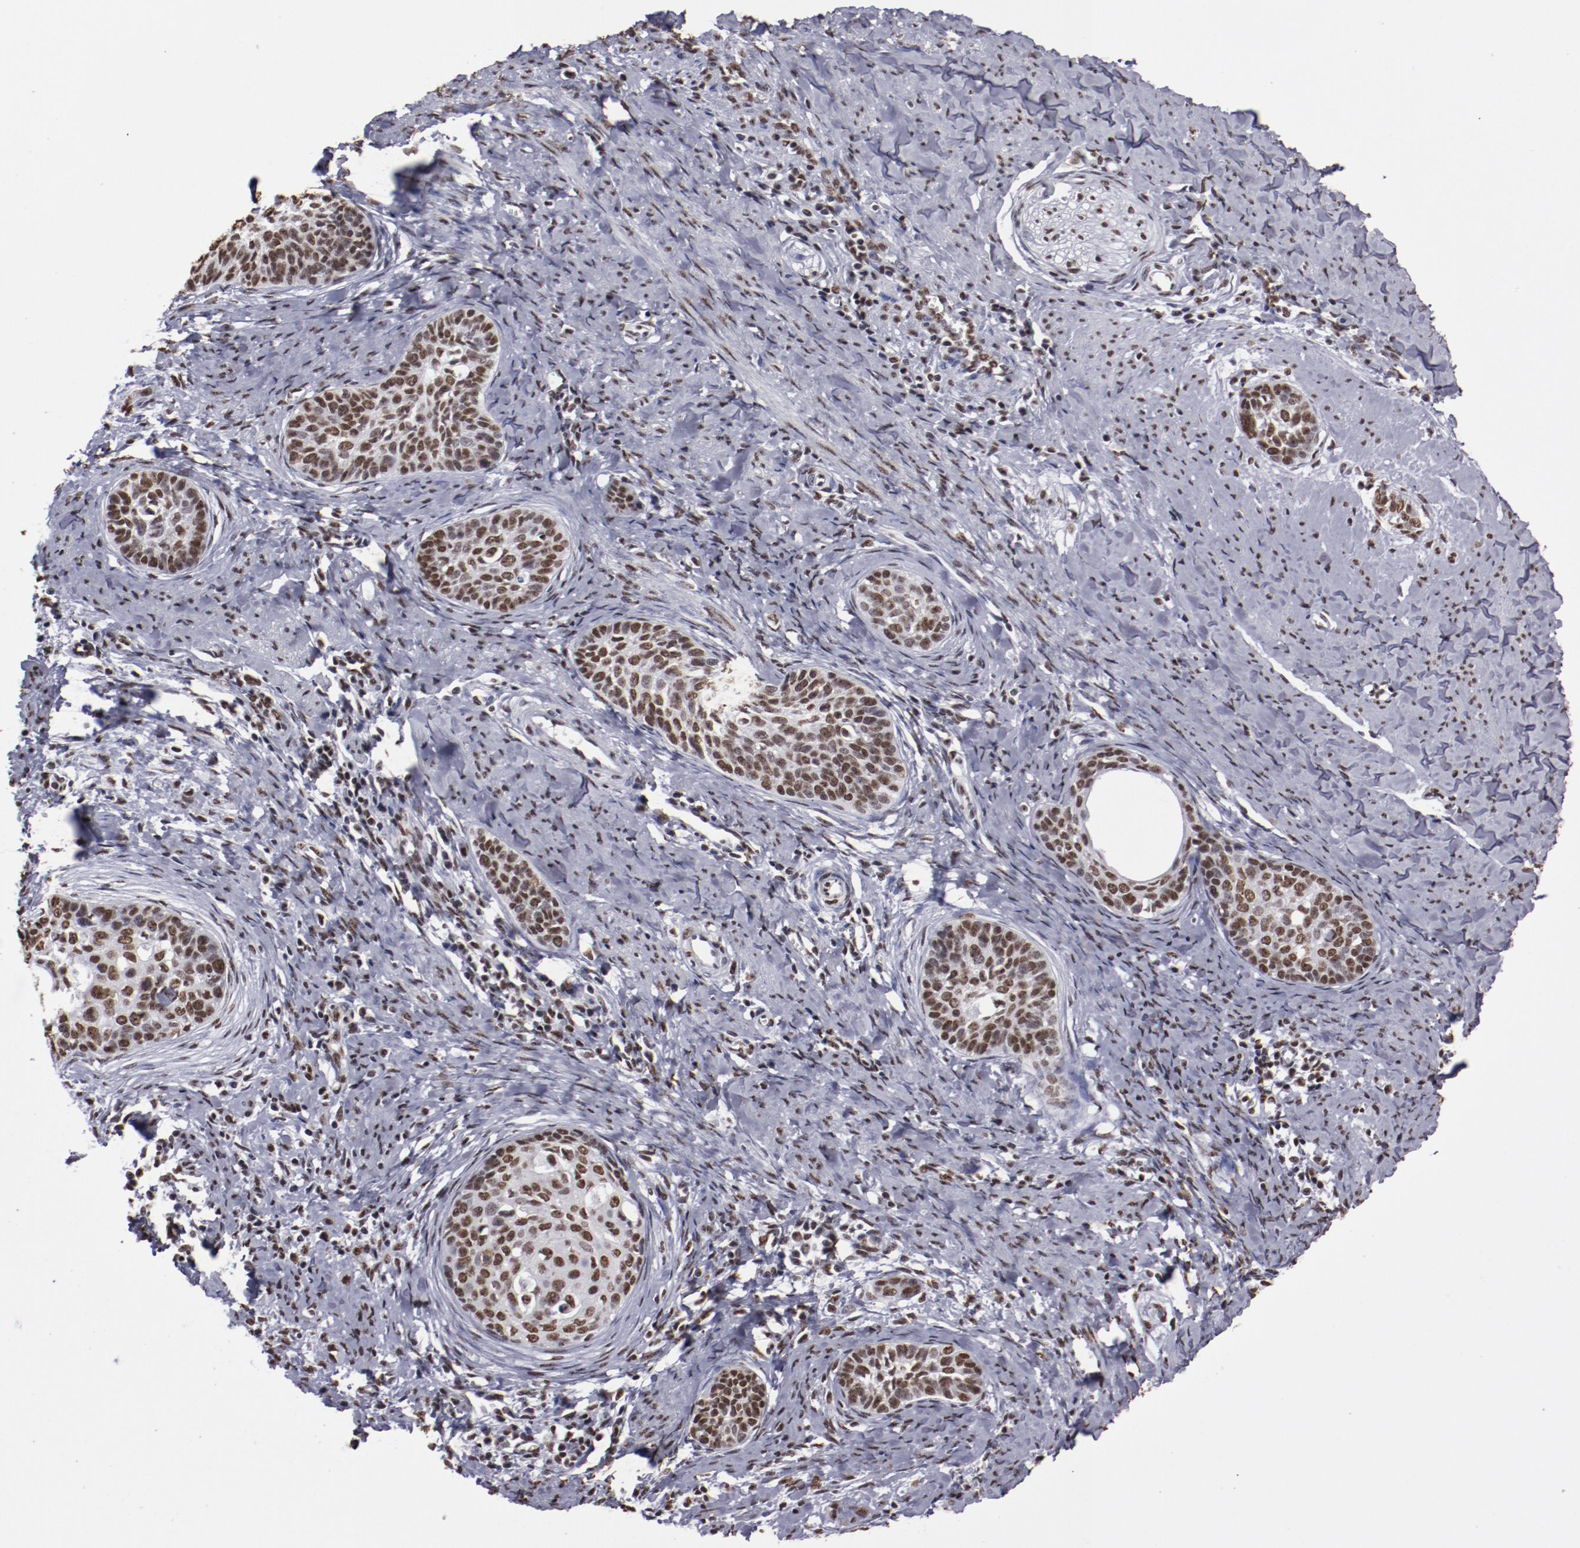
{"staining": {"intensity": "strong", "quantity": ">75%", "location": "nuclear"}, "tissue": "cervical cancer", "cell_type": "Tumor cells", "image_type": "cancer", "snomed": [{"axis": "morphology", "description": "Squamous cell carcinoma, NOS"}, {"axis": "topography", "description": "Cervix"}], "caption": "Strong nuclear staining for a protein is identified in approximately >75% of tumor cells of cervical cancer (squamous cell carcinoma) using IHC.", "gene": "HNRNPA2B1", "patient": {"sex": "female", "age": 33}}